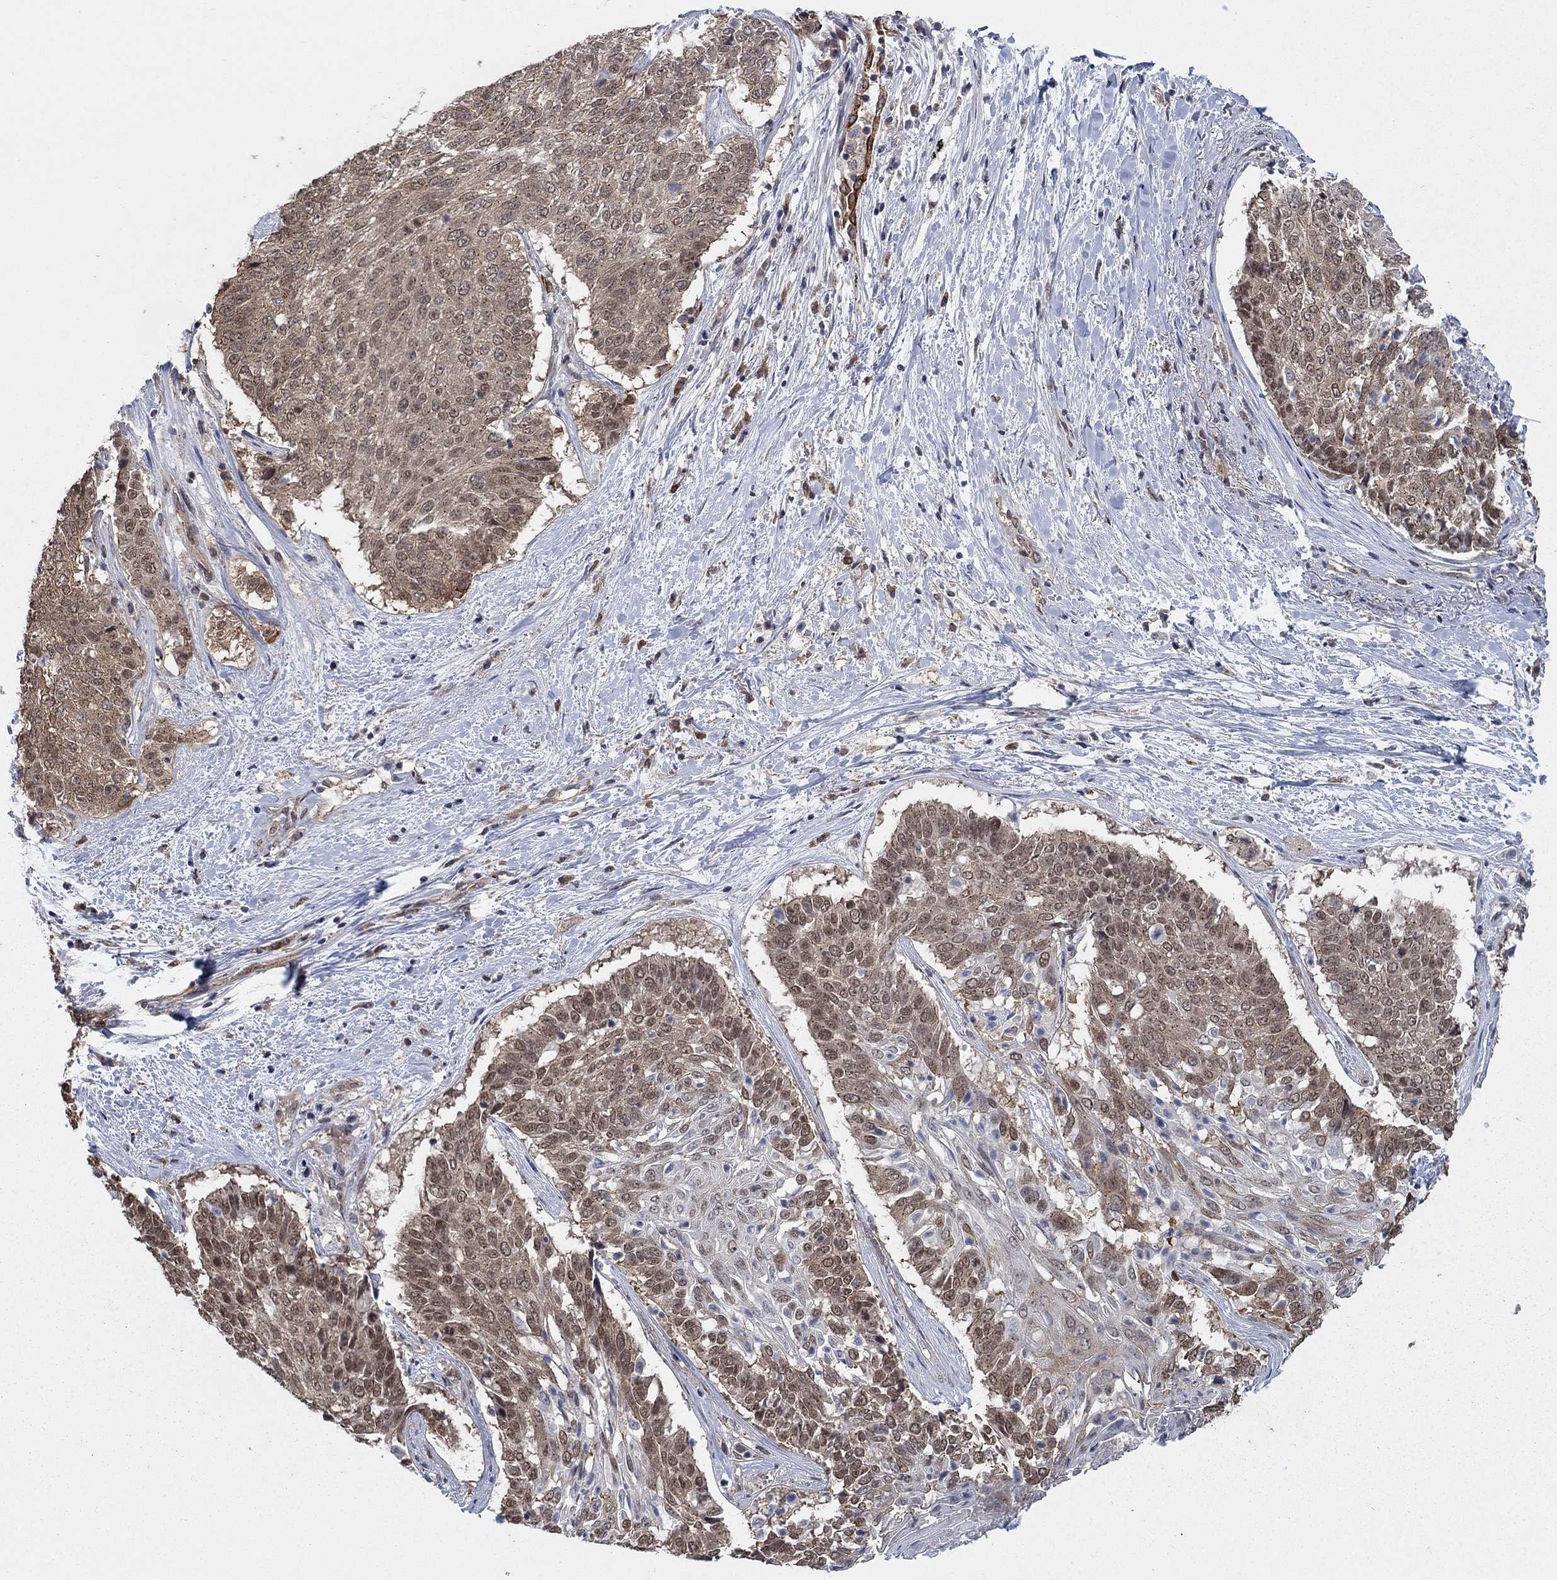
{"staining": {"intensity": "weak", "quantity": ">75%", "location": "cytoplasmic/membranous,nuclear"}, "tissue": "lung cancer", "cell_type": "Tumor cells", "image_type": "cancer", "snomed": [{"axis": "morphology", "description": "Squamous cell carcinoma, NOS"}, {"axis": "topography", "description": "Lung"}], "caption": "Immunohistochemistry of human lung cancer (squamous cell carcinoma) displays low levels of weak cytoplasmic/membranous and nuclear expression in about >75% of tumor cells. (IHC, brightfield microscopy, high magnification).", "gene": "SH3RF1", "patient": {"sex": "male", "age": 64}}